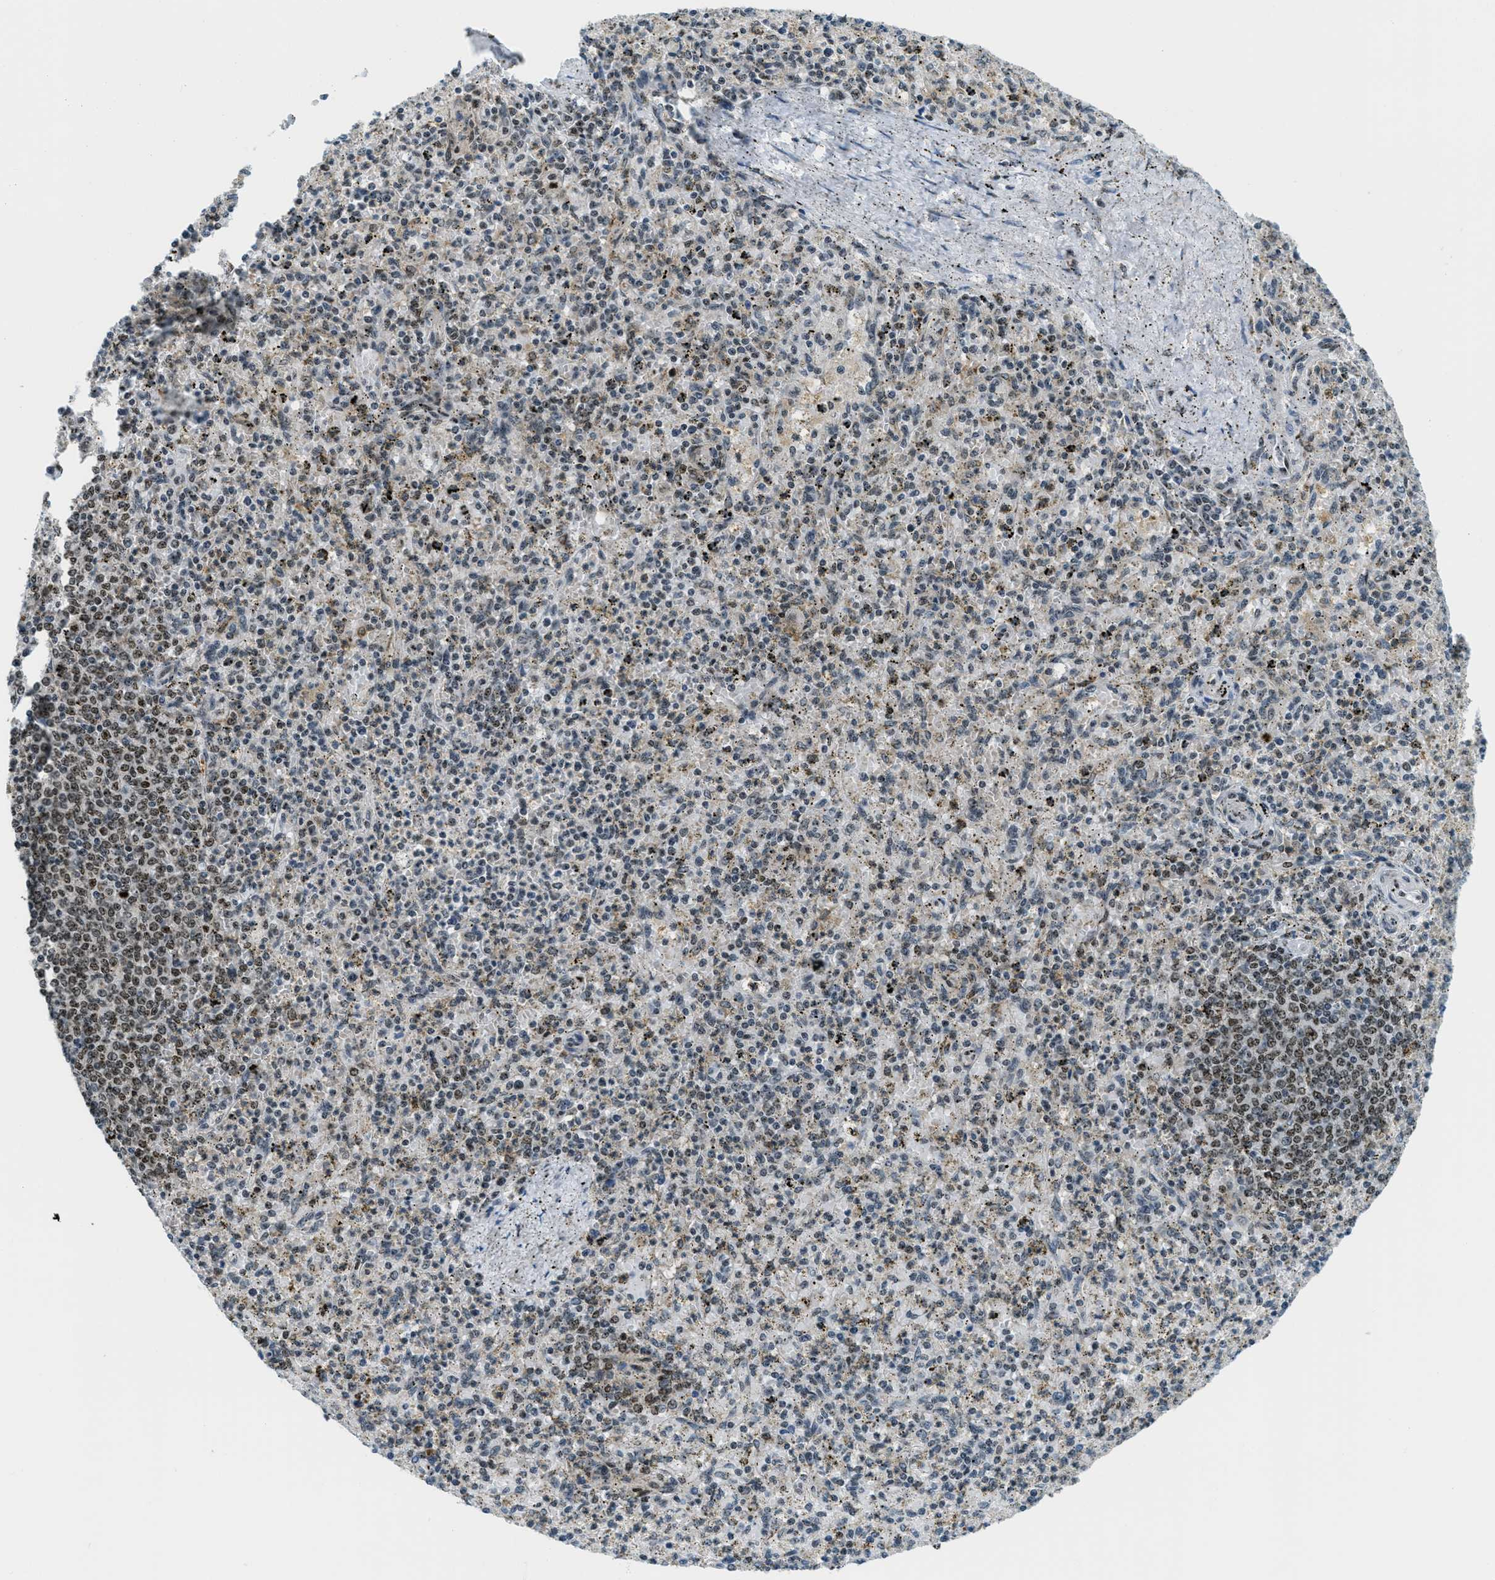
{"staining": {"intensity": "strong", "quantity": "25%-75%", "location": "nuclear"}, "tissue": "spleen", "cell_type": "Cells in red pulp", "image_type": "normal", "snomed": [{"axis": "morphology", "description": "Normal tissue, NOS"}, {"axis": "topography", "description": "Spleen"}], "caption": "Cells in red pulp demonstrate high levels of strong nuclear expression in about 25%-75% of cells in normal spleen.", "gene": "SP100", "patient": {"sex": "male", "age": 72}}